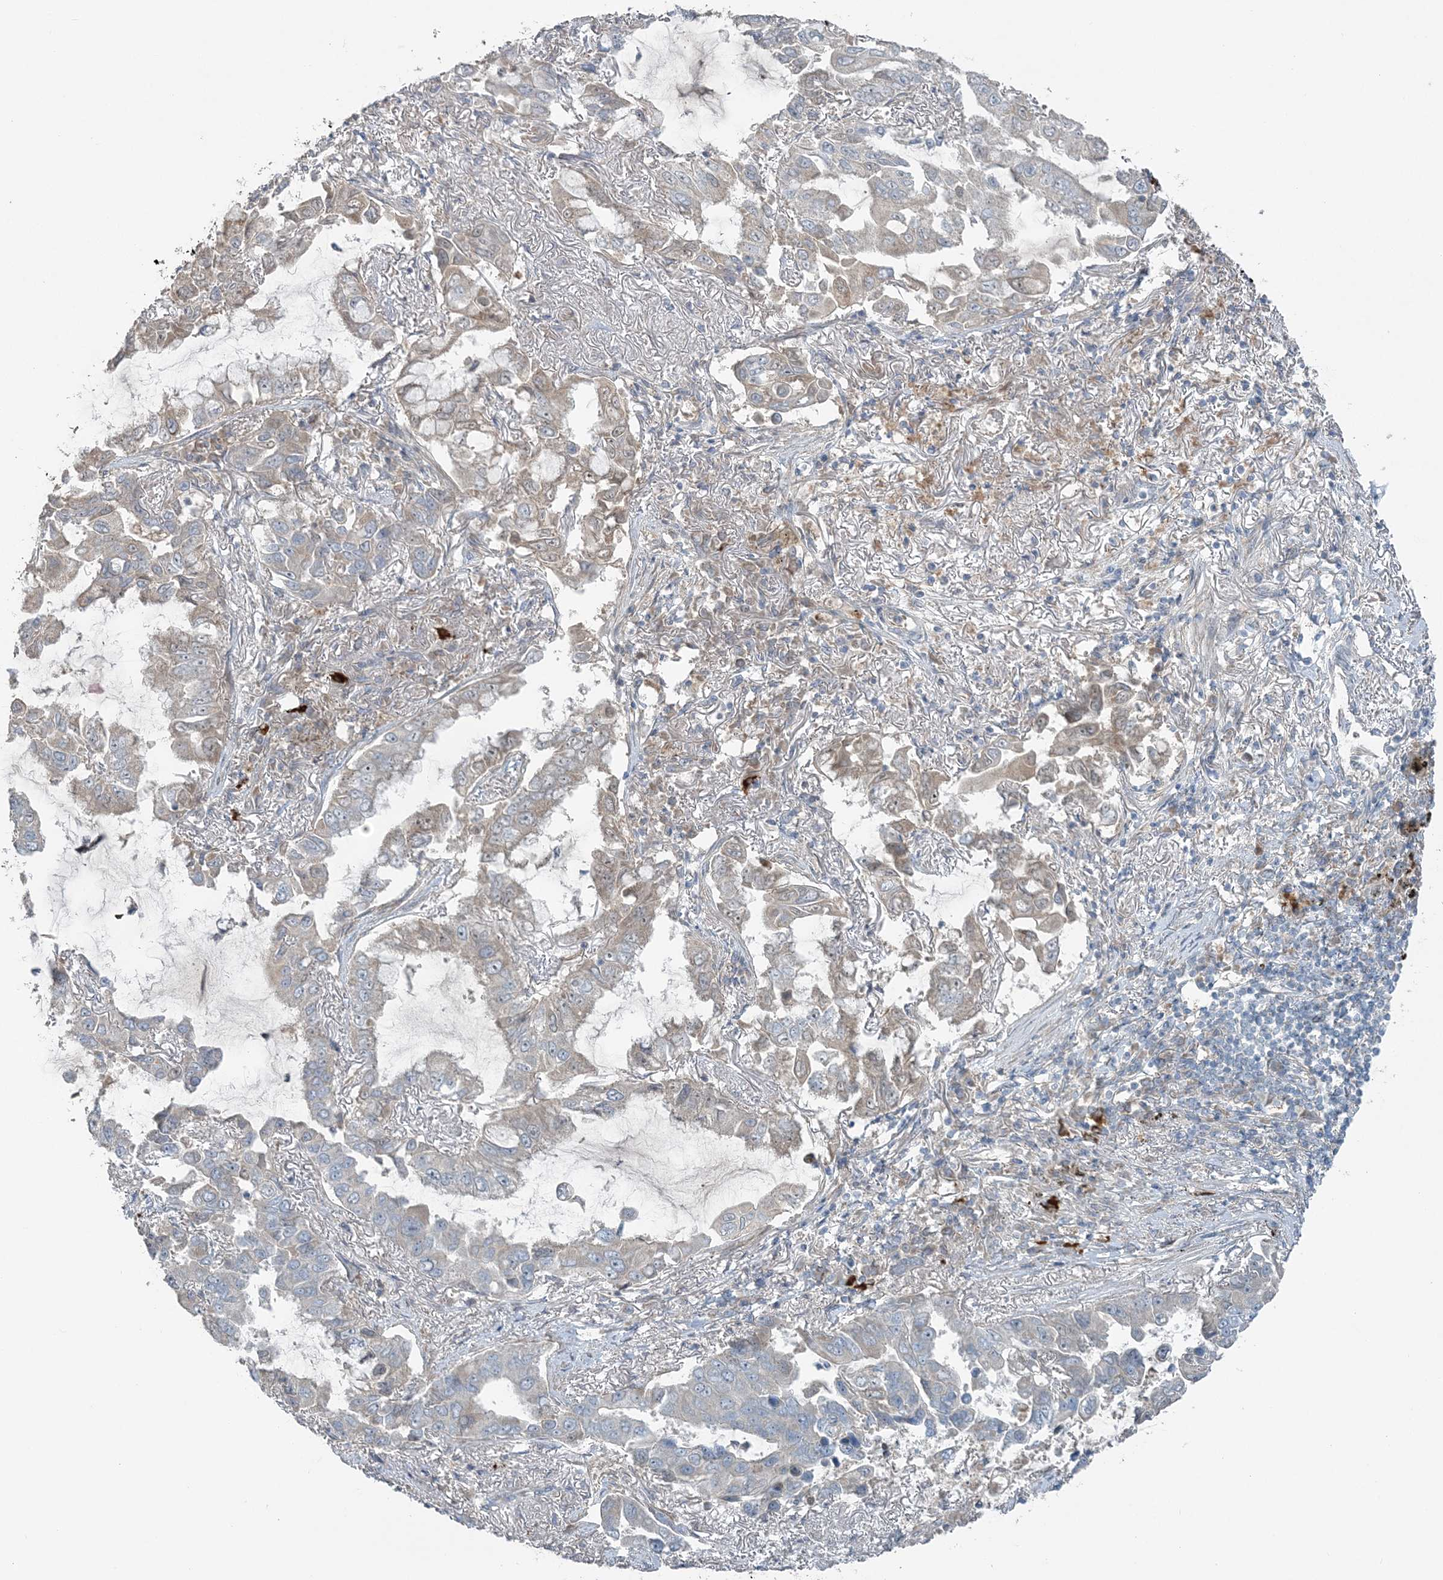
{"staining": {"intensity": "negative", "quantity": "none", "location": "none"}, "tissue": "lung cancer", "cell_type": "Tumor cells", "image_type": "cancer", "snomed": [{"axis": "morphology", "description": "Adenocarcinoma, NOS"}, {"axis": "topography", "description": "Lung"}], "caption": "Tumor cells are negative for protein expression in human lung cancer (adenocarcinoma). (DAB IHC visualized using brightfield microscopy, high magnification).", "gene": "SLC4A10", "patient": {"sex": "male", "age": 64}}